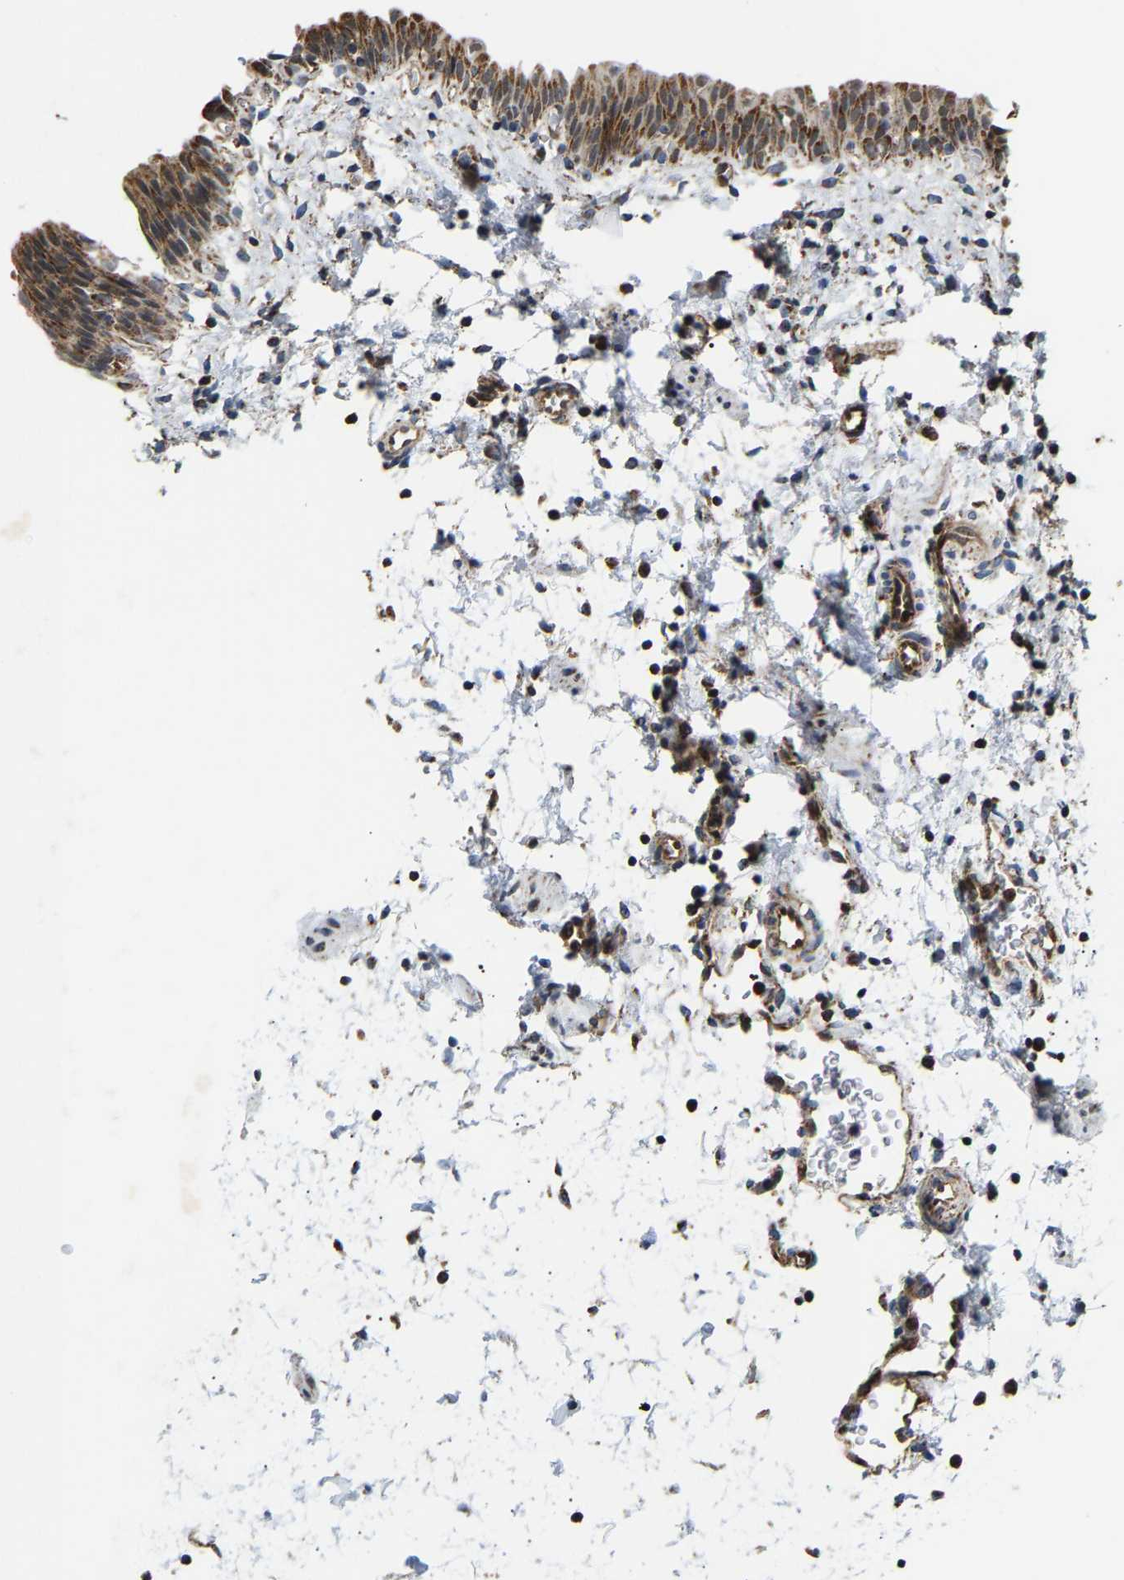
{"staining": {"intensity": "moderate", "quantity": "25%-75%", "location": "cytoplasmic/membranous"}, "tissue": "urinary bladder", "cell_type": "Urothelial cells", "image_type": "normal", "snomed": [{"axis": "morphology", "description": "Normal tissue, NOS"}, {"axis": "topography", "description": "Urinary bladder"}], "caption": "A high-resolution histopathology image shows immunohistochemistry (IHC) staining of unremarkable urinary bladder, which exhibits moderate cytoplasmic/membranous staining in approximately 25%-75% of urothelial cells.", "gene": "GIMAP7", "patient": {"sex": "male", "age": 37}}